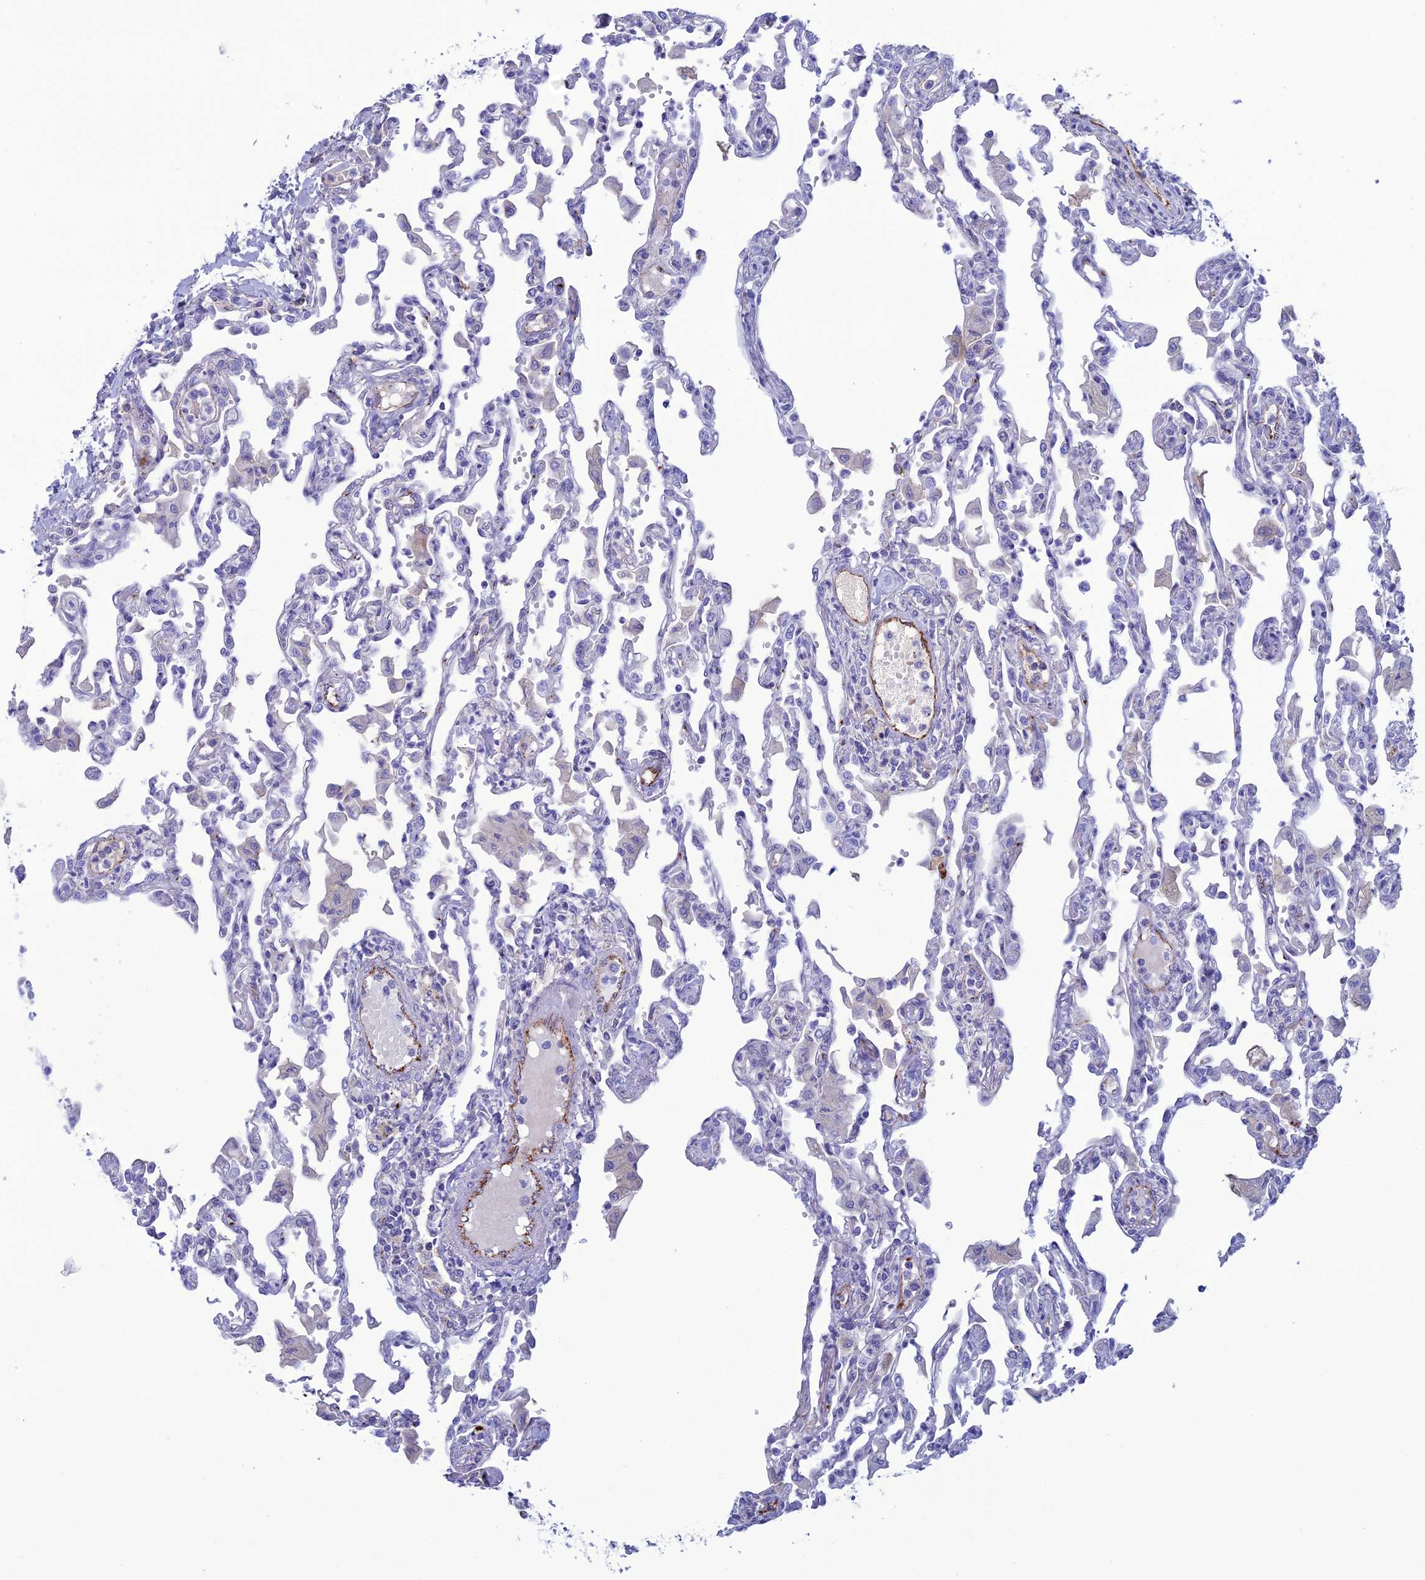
{"staining": {"intensity": "negative", "quantity": "none", "location": "none"}, "tissue": "lung", "cell_type": "Alveolar cells", "image_type": "normal", "snomed": [{"axis": "morphology", "description": "Normal tissue, NOS"}, {"axis": "topography", "description": "Bronchus"}, {"axis": "topography", "description": "Lung"}], "caption": "DAB (3,3'-diaminobenzidine) immunohistochemical staining of unremarkable lung displays no significant expression in alveolar cells.", "gene": "CDC42EP5", "patient": {"sex": "female", "age": 49}}